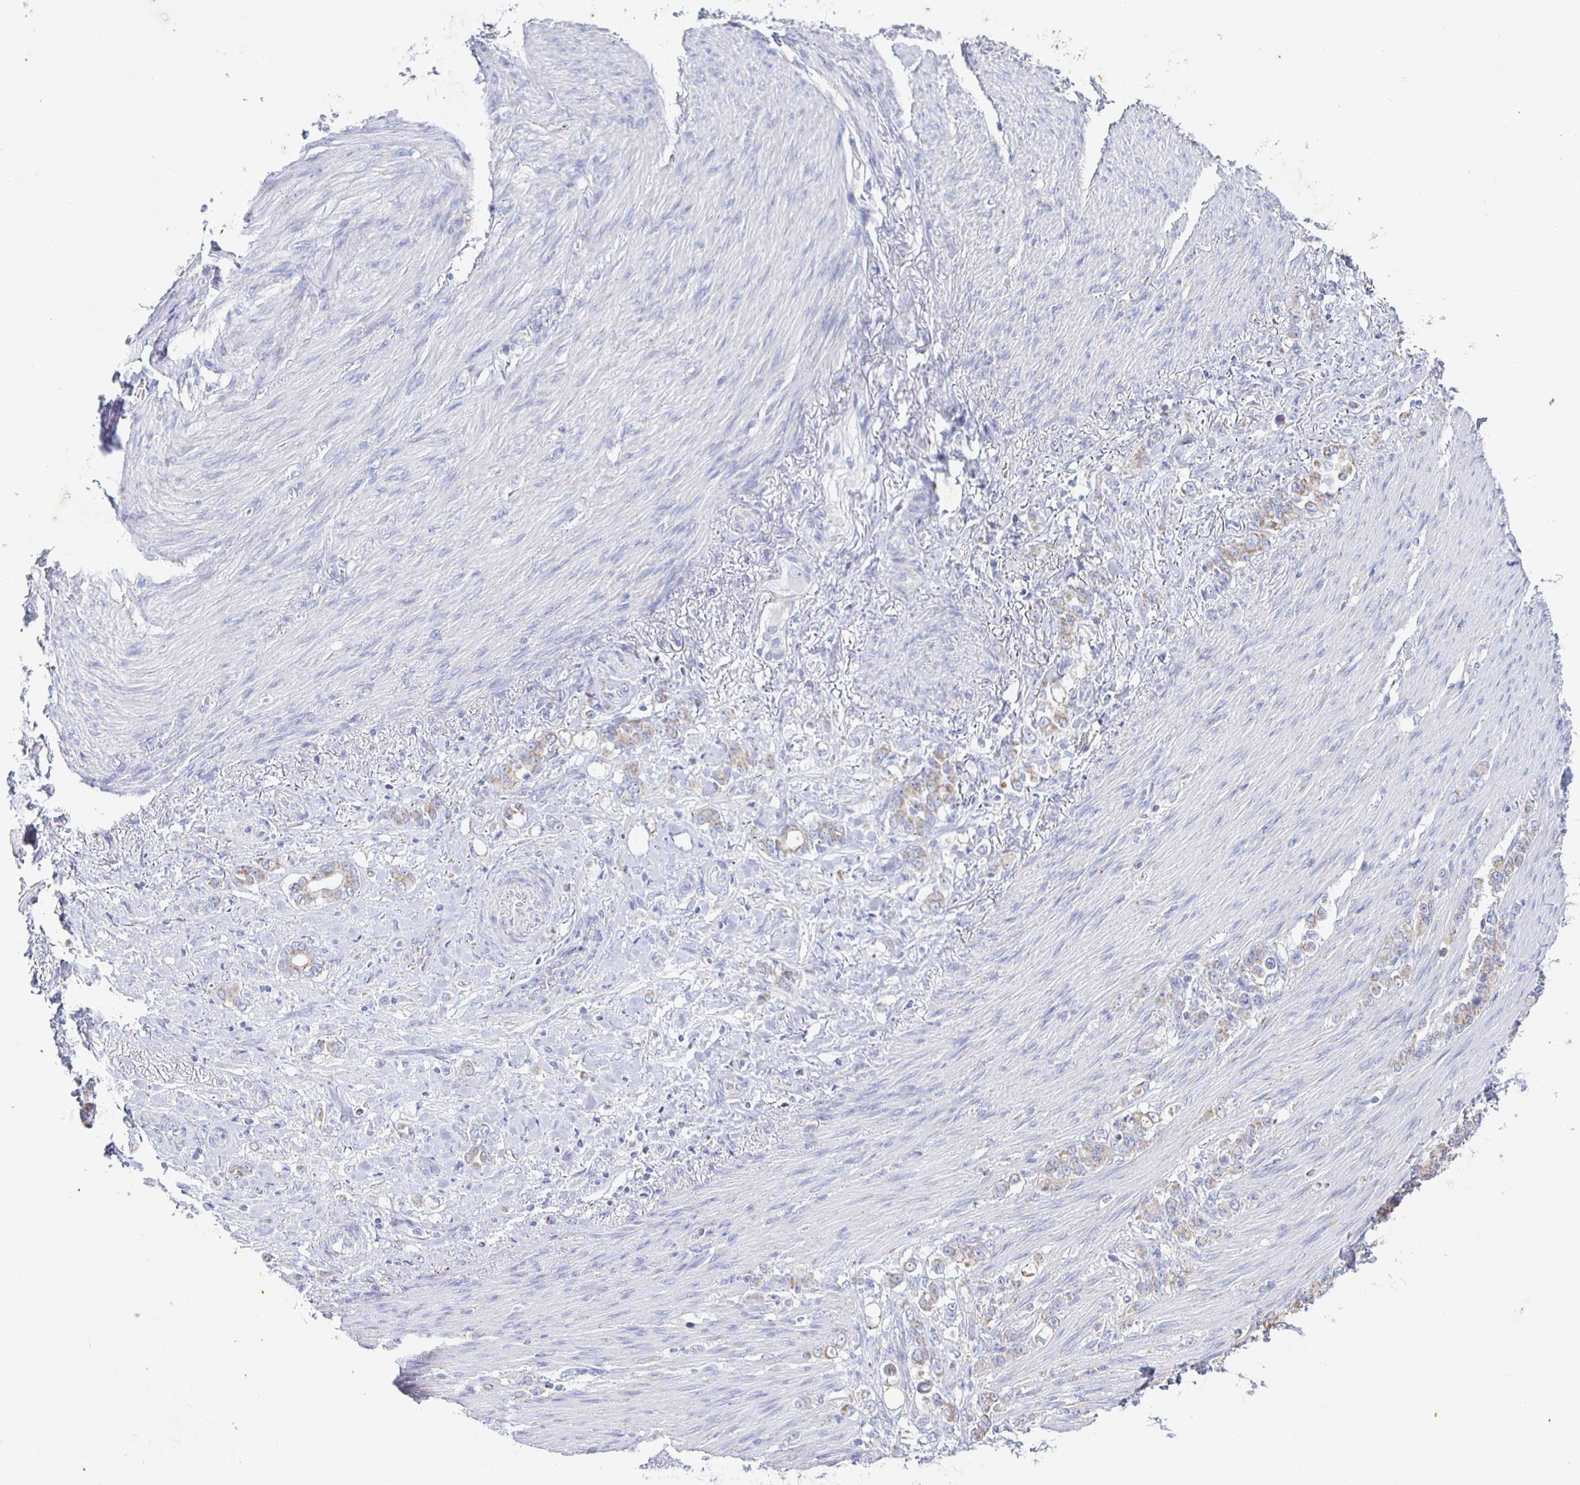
{"staining": {"intensity": "weak", "quantity": "25%-75%", "location": "cytoplasmic/membranous"}, "tissue": "stomach cancer", "cell_type": "Tumor cells", "image_type": "cancer", "snomed": [{"axis": "morphology", "description": "Adenocarcinoma, NOS"}, {"axis": "topography", "description": "Stomach"}], "caption": "DAB (3,3'-diaminobenzidine) immunohistochemical staining of stomach adenocarcinoma shows weak cytoplasmic/membranous protein positivity in about 25%-75% of tumor cells.", "gene": "SYNGR4", "patient": {"sex": "female", "age": 79}}